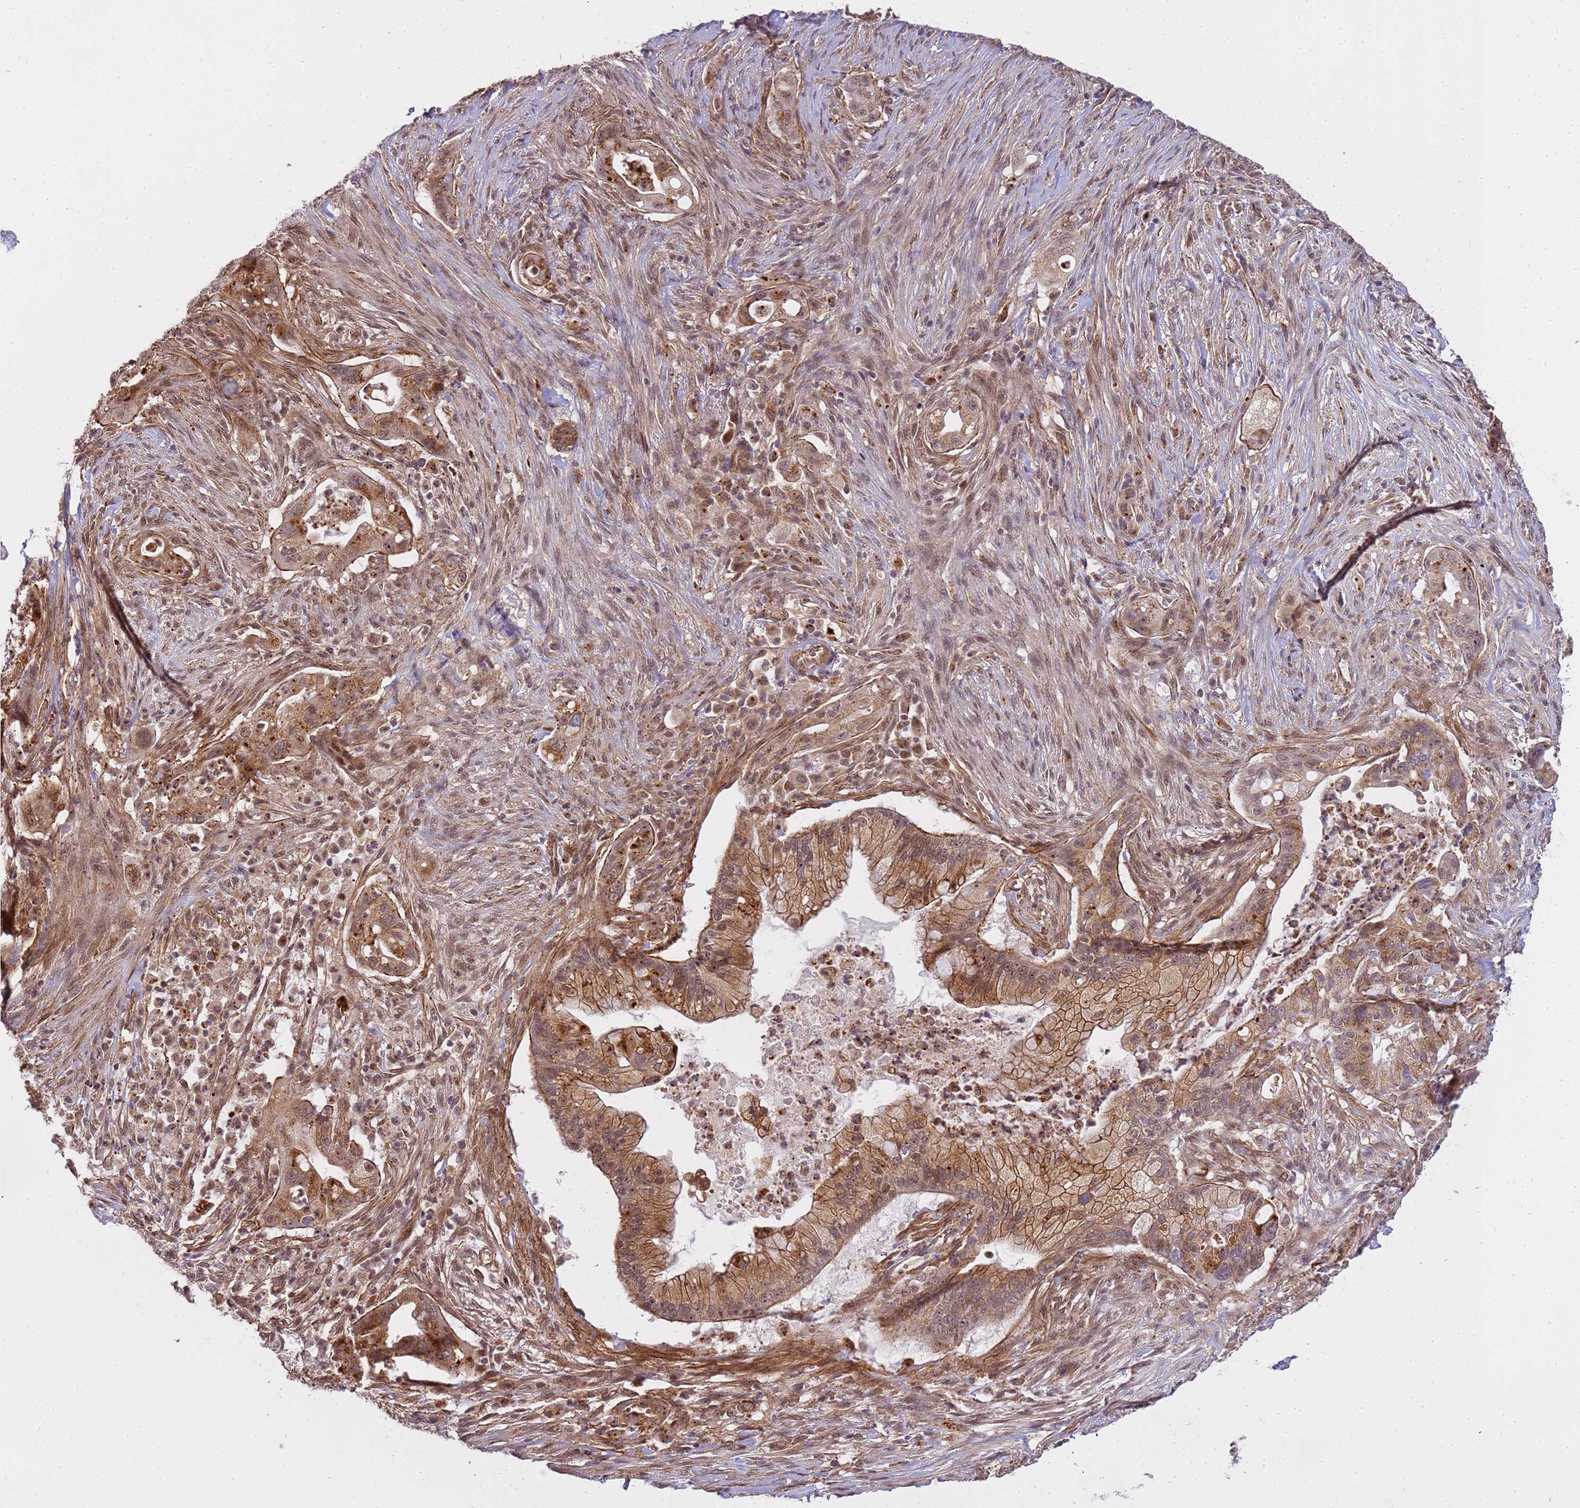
{"staining": {"intensity": "moderate", "quantity": ">75%", "location": "cytoplasmic/membranous,nuclear"}, "tissue": "pancreatic cancer", "cell_type": "Tumor cells", "image_type": "cancer", "snomed": [{"axis": "morphology", "description": "Adenocarcinoma, NOS"}, {"axis": "topography", "description": "Pancreas"}], "caption": "There is medium levels of moderate cytoplasmic/membranous and nuclear expression in tumor cells of pancreatic cancer (adenocarcinoma), as demonstrated by immunohistochemical staining (brown color).", "gene": "EMC2", "patient": {"sex": "male", "age": 44}}